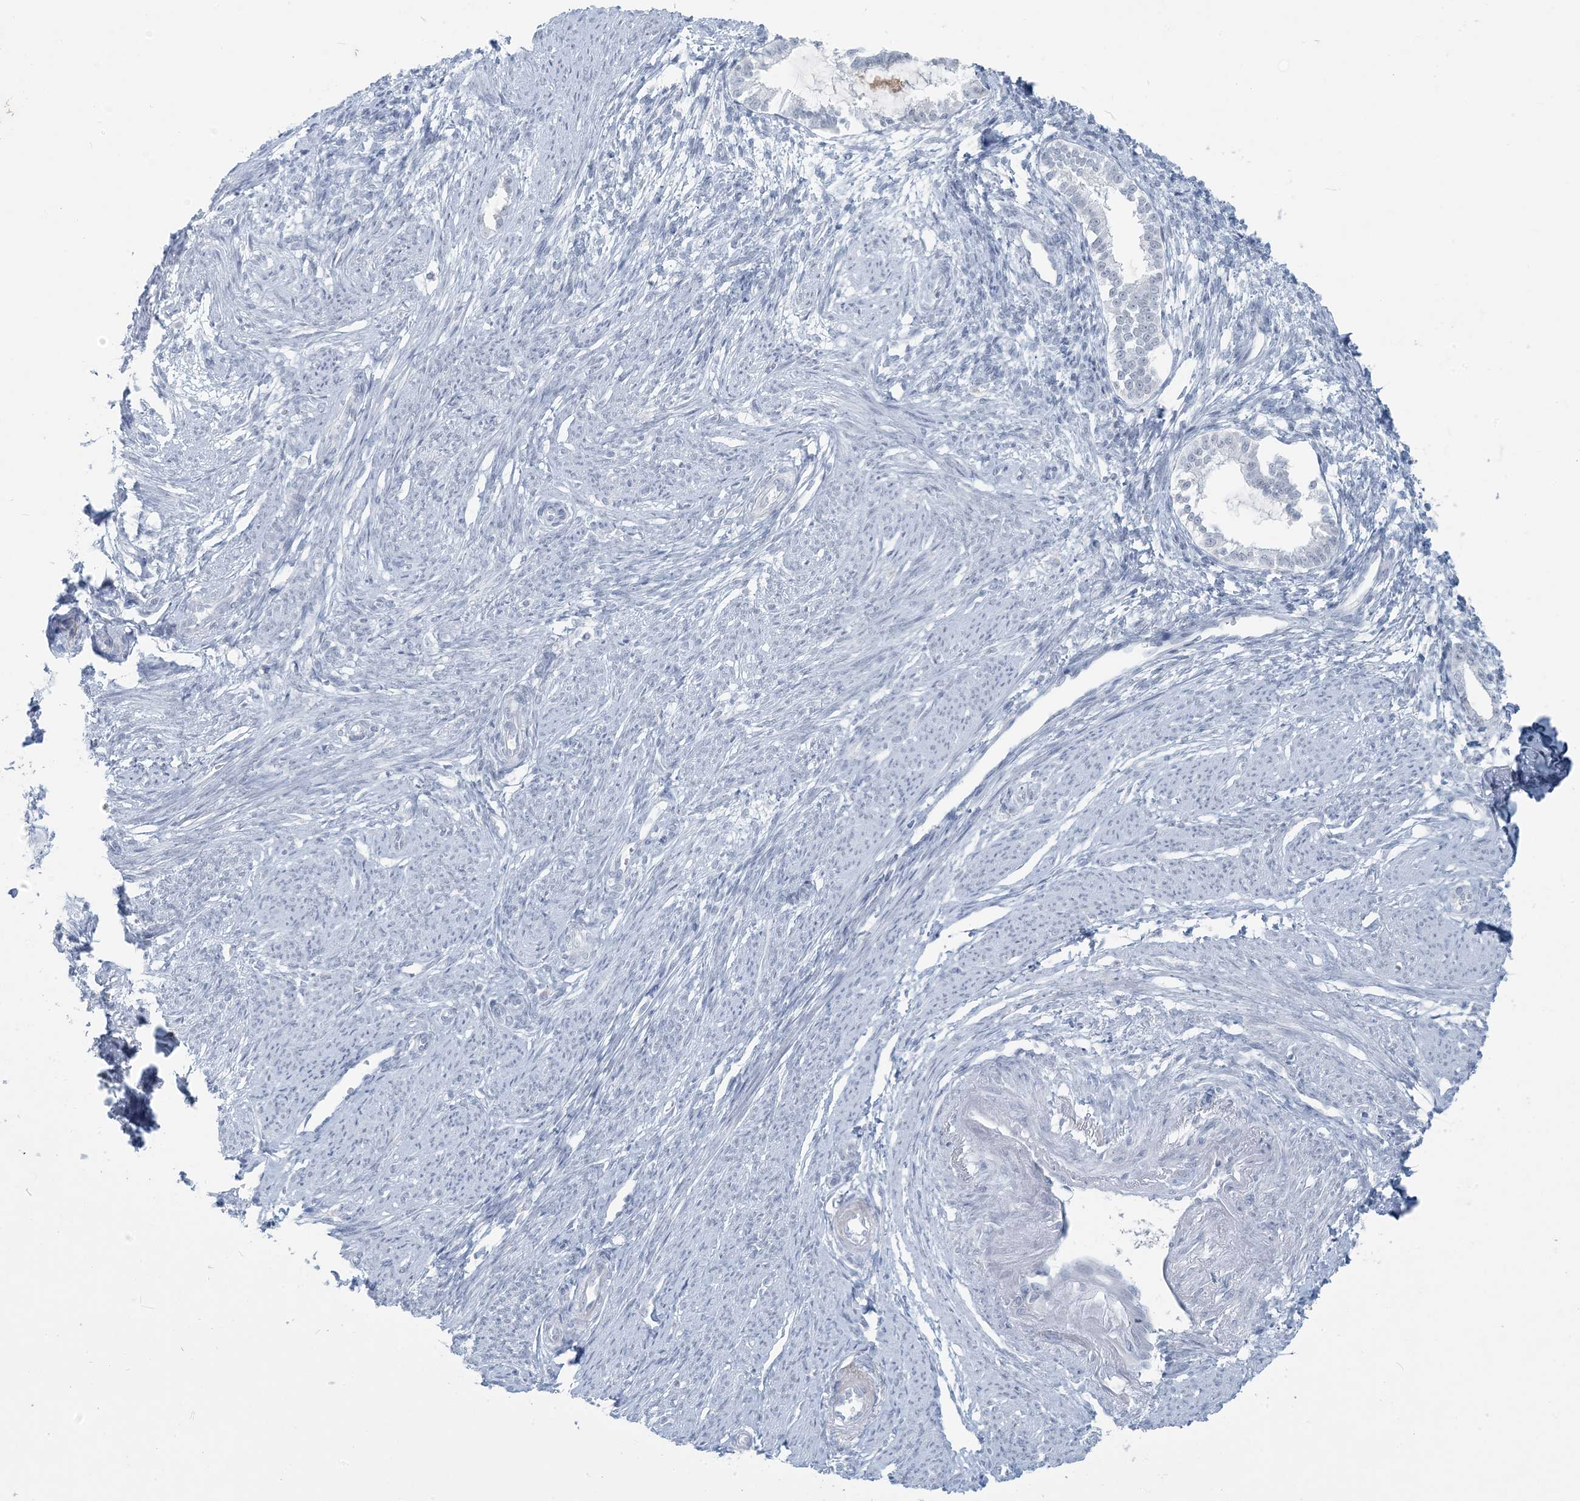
{"staining": {"intensity": "negative", "quantity": "none", "location": "none"}, "tissue": "endometrium", "cell_type": "Cells in endometrial stroma", "image_type": "normal", "snomed": [{"axis": "morphology", "description": "Normal tissue, NOS"}, {"axis": "topography", "description": "Endometrium"}], "caption": "Immunohistochemistry (IHC) image of normal endometrium: human endometrium stained with DAB reveals no significant protein positivity in cells in endometrial stroma. The staining is performed using DAB (3,3'-diaminobenzidine) brown chromogen with nuclei counter-stained in using hematoxylin.", "gene": "SCML1", "patient": {"sex": "female", "age": 56}}